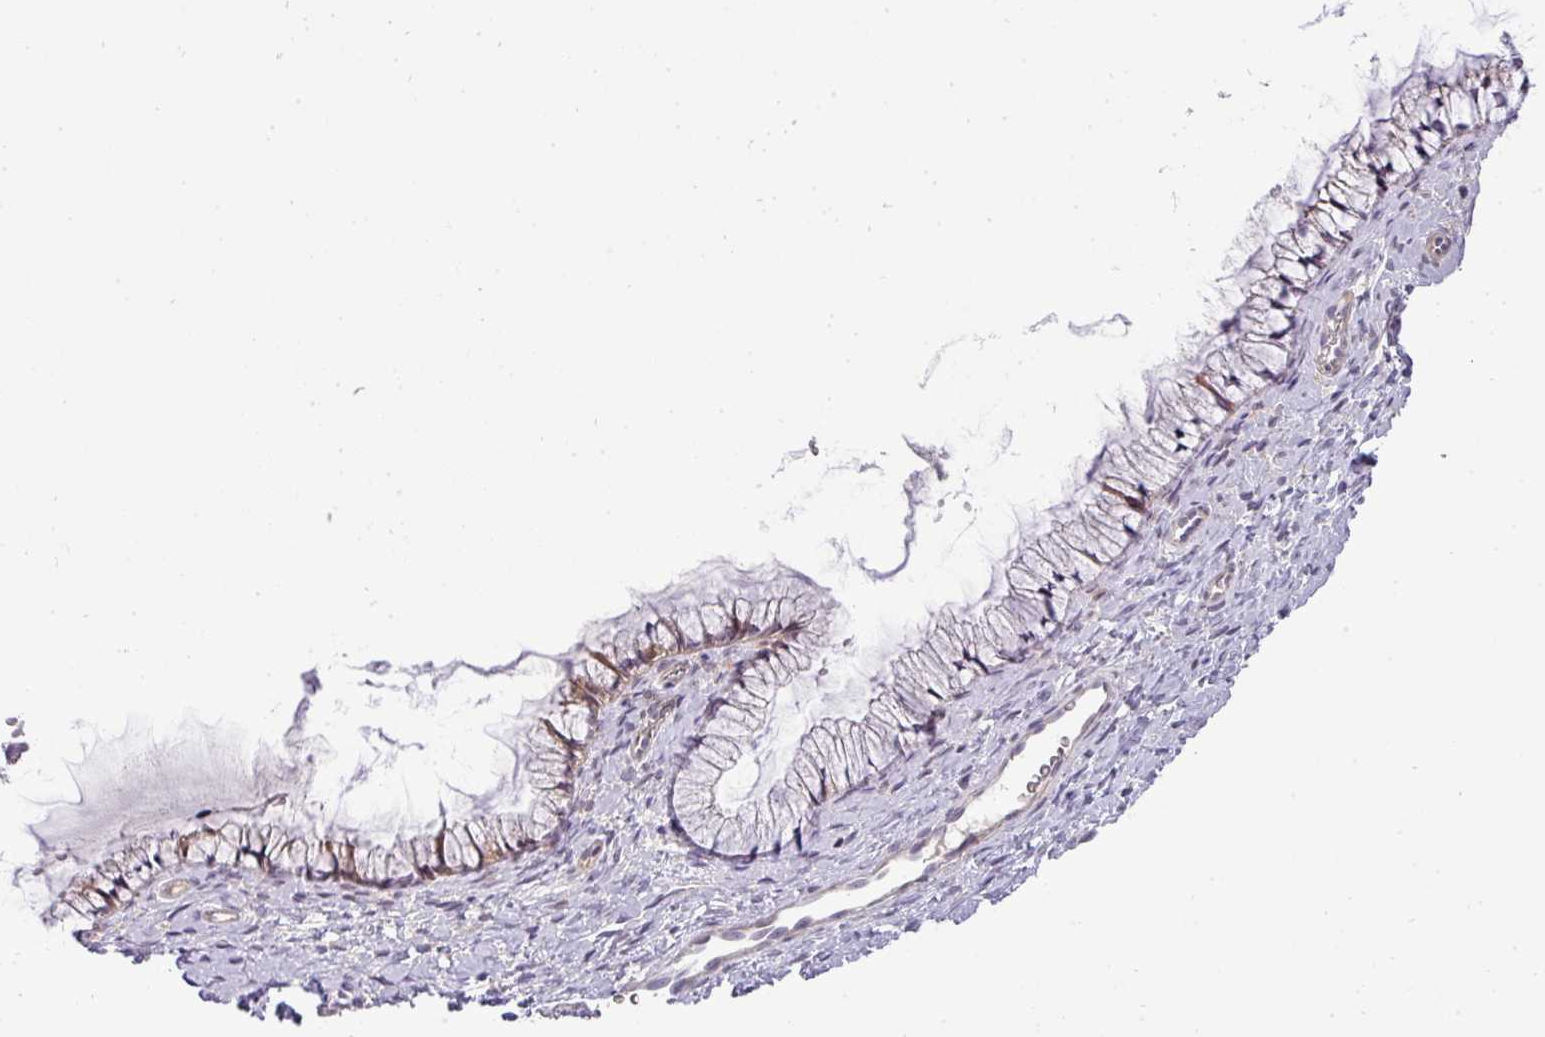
{"staining": {"intensity": "weak", "quantity": "25%-75%", "location": "cytoplasmic/membranous"}, "tissue": "cervix", "cell_type": "Glandular cells", "image_type": "normal", "snomed": [{"axis": "morphology", "description": "Normal tissue, NOS"}, {"axis": "topography", "description": "Cervix"}], "caption": "Weak cytoplasmic/membranous protein staining is appreciated in about 25%-75% of glandular cells in cervix. The staining was performed using DAB, with brown indicating positive protein expression. Nuclei are stained blue with hematoxylin.", "gene": "ZDHHC1", "patient": {"sex": "female", "age": 36}}